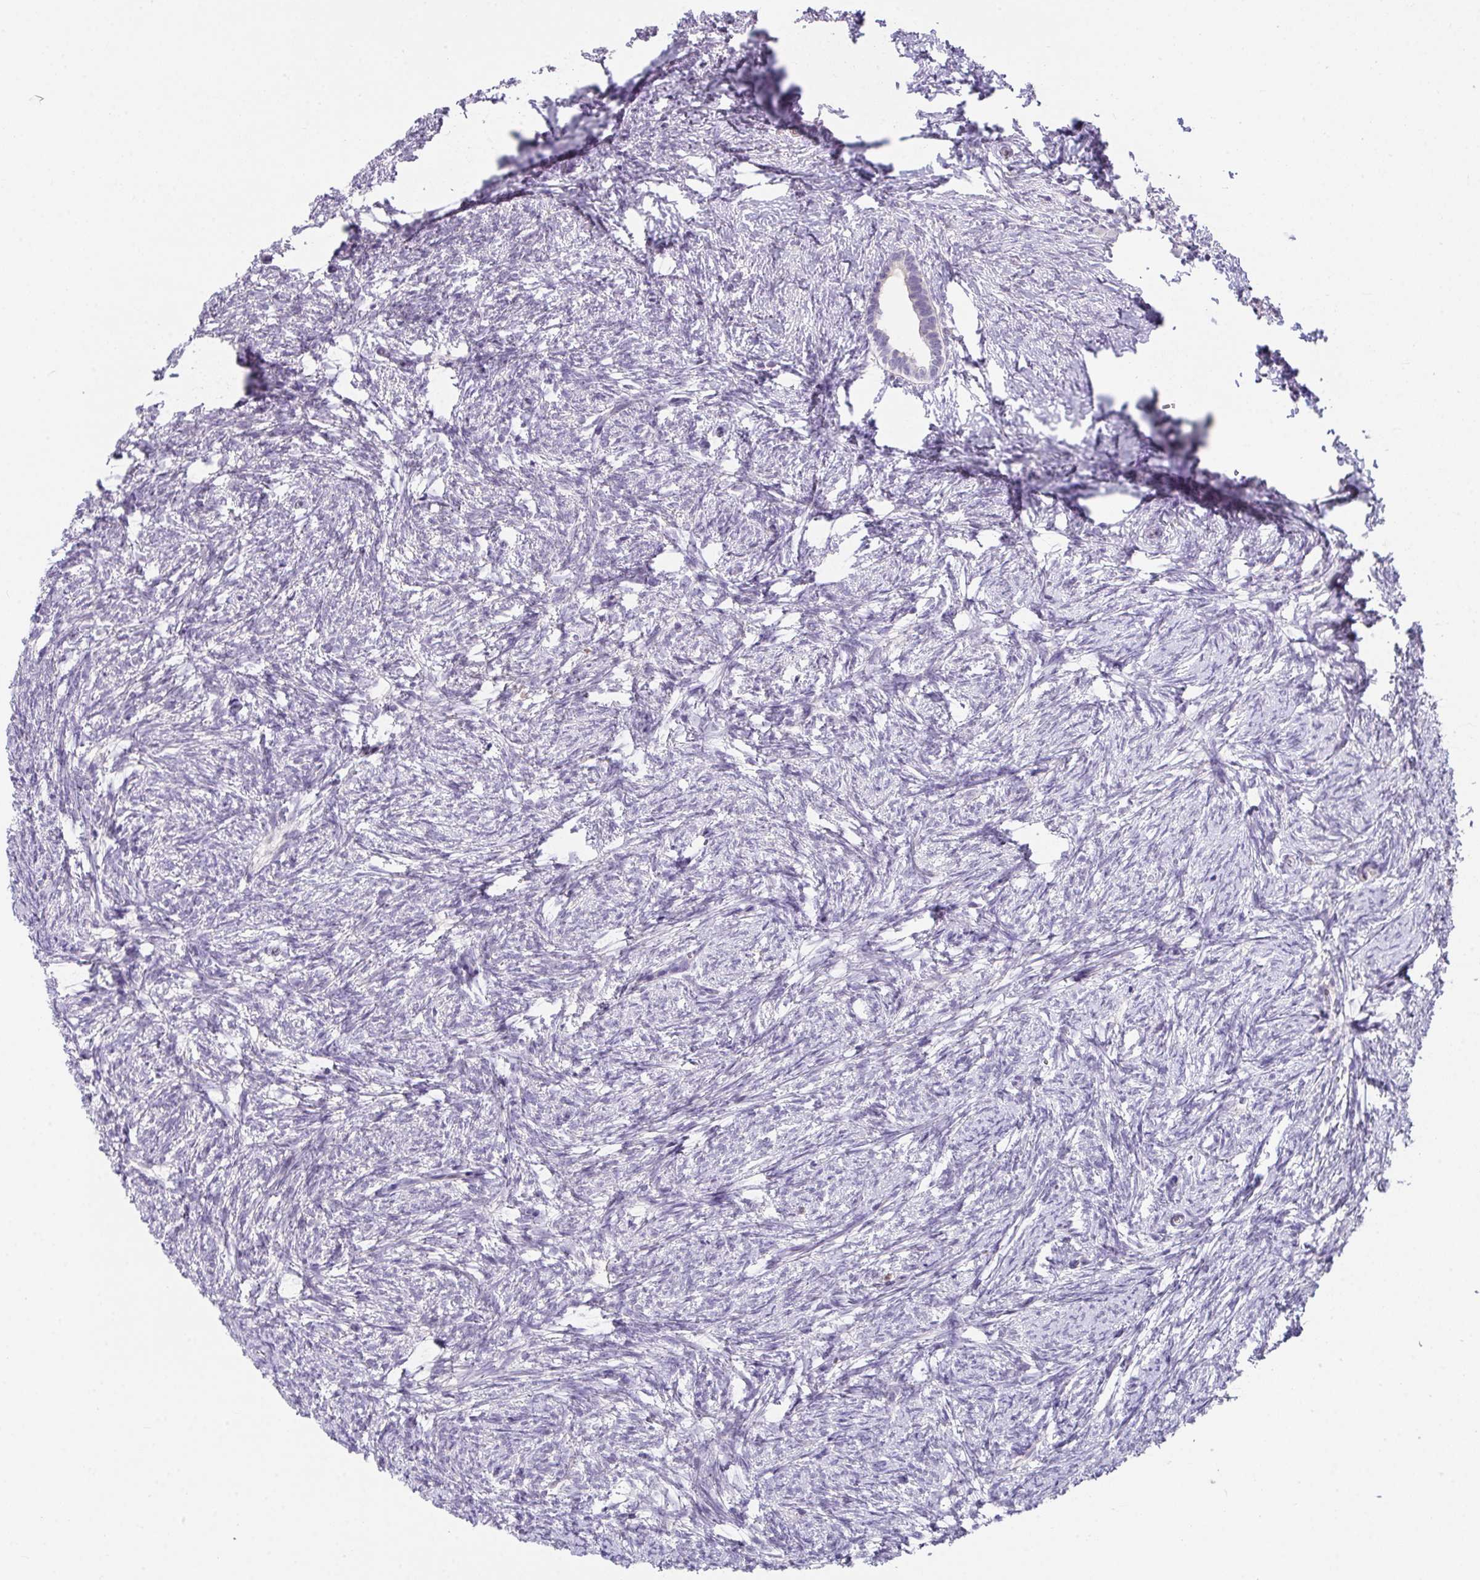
{"staining": {"intensity": "negative", "quantity": "none", "location": "none"}, "tissue": "ovary", "cell_type": "Ovarian stroma cells", "image_type": "normal", "snomed": [{"axis": "morphology", "description": "Normal tissue, NOS"}, {"axis": "topography", "description": "Ovary"}], "caption": "A high-resolution histopathology image shows immunohistochemistry (IHC) staining of normal ovary, which exhibits no significant expression in ovarian stroma cells. The staining is performed using DAB brown chromogen with nuclei counter-stained in using hematoxylin.", "gene": "GLTPD2", "patient": {"sex": "female", "age": 41}}